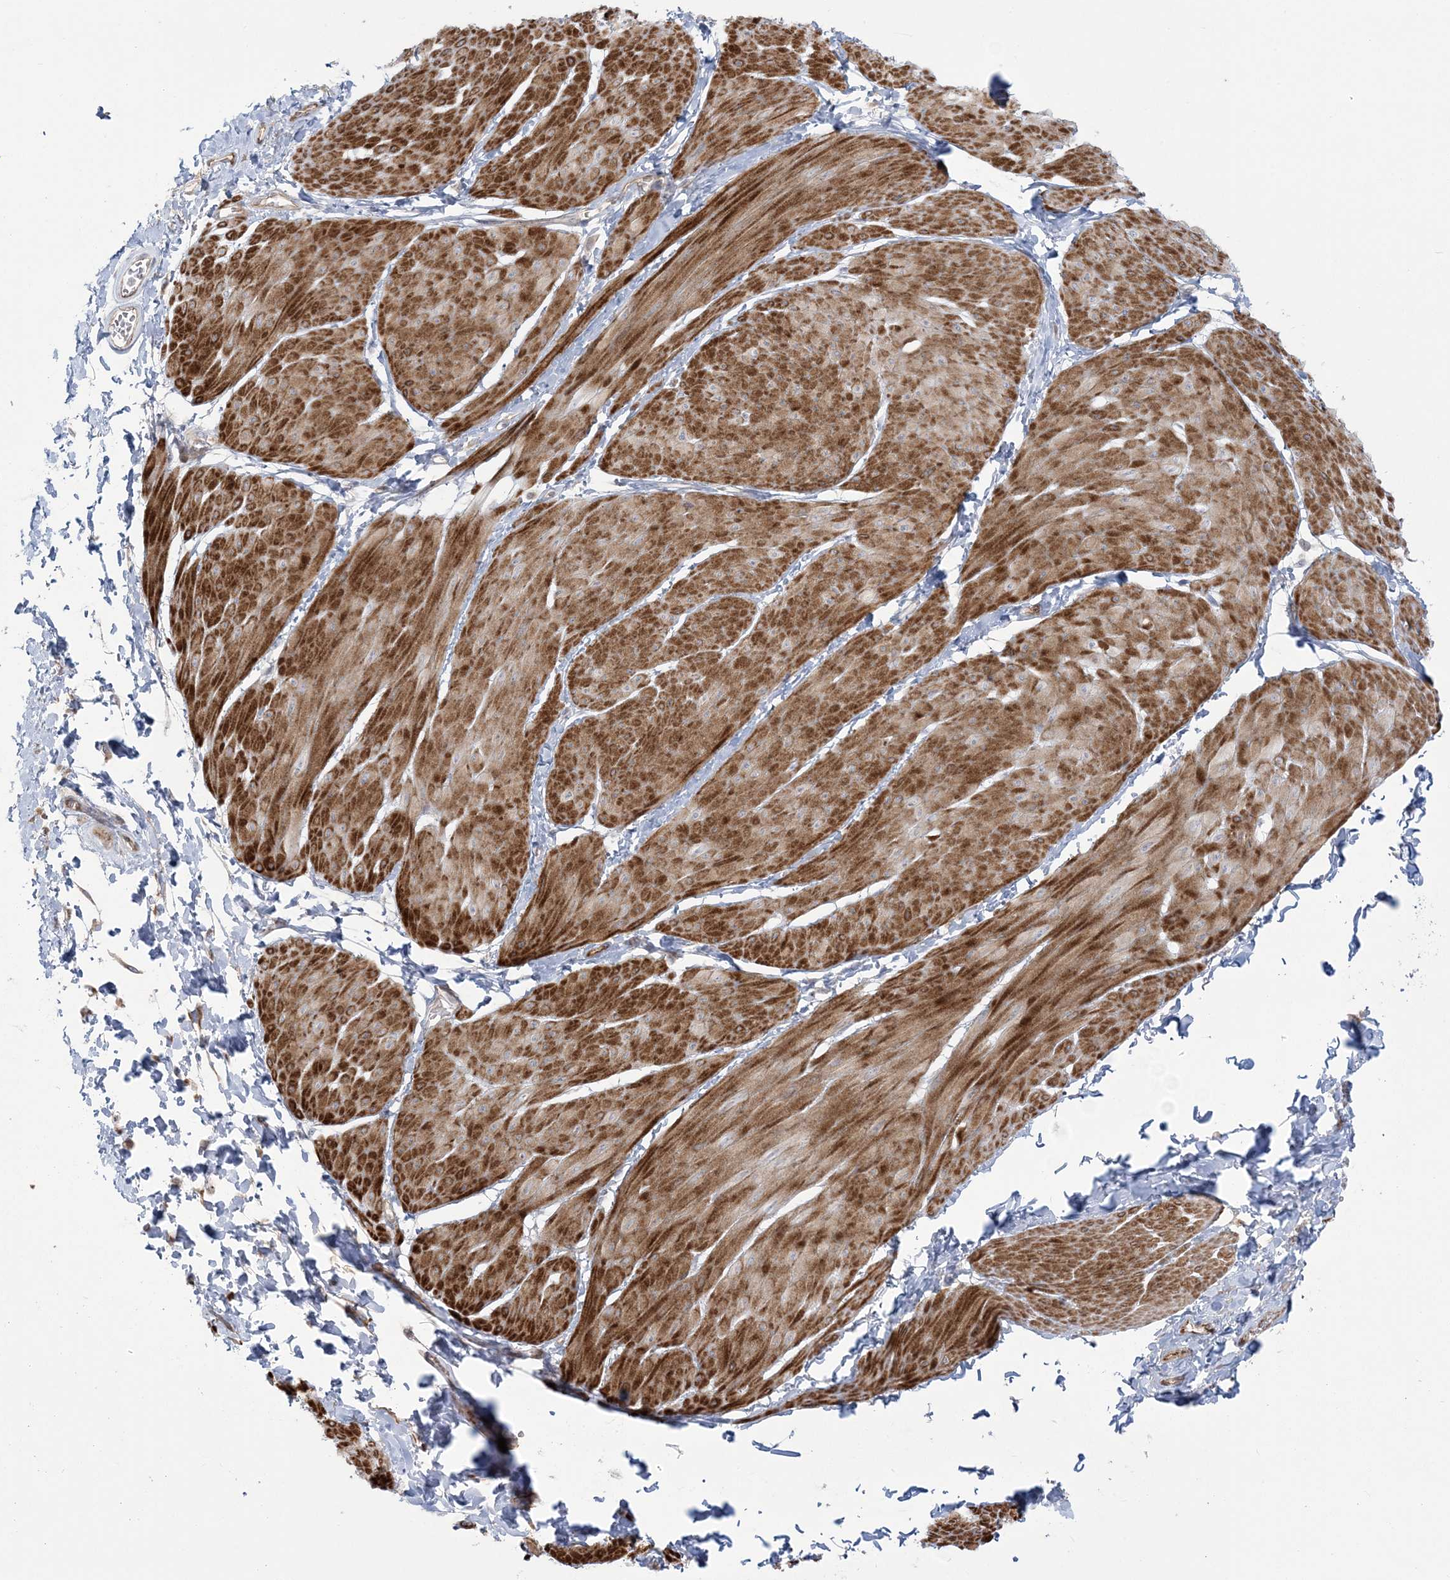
{"staining": {"intensity": "strong", "quantity": ">75%", "location": "cytoplasmic/membranous"}, "tissue": "smooth muscle", "cell_type": "Smooth muscle cells", "image_type": "normal", "snomed": [{"axis": "morphology", "description": "Urothelial carcinoma, High grade"}, {"axis": "topography", "description": "Urinary bladder"}], "caption": "Protein expression analysis of unremarkable smooth muscle exhibits strong cytoplasmic/membranous staining in approximately >75% of smooth muscle cells.", "gene": "NUDT9", "patient": {"sex": "male", "age": 46}}